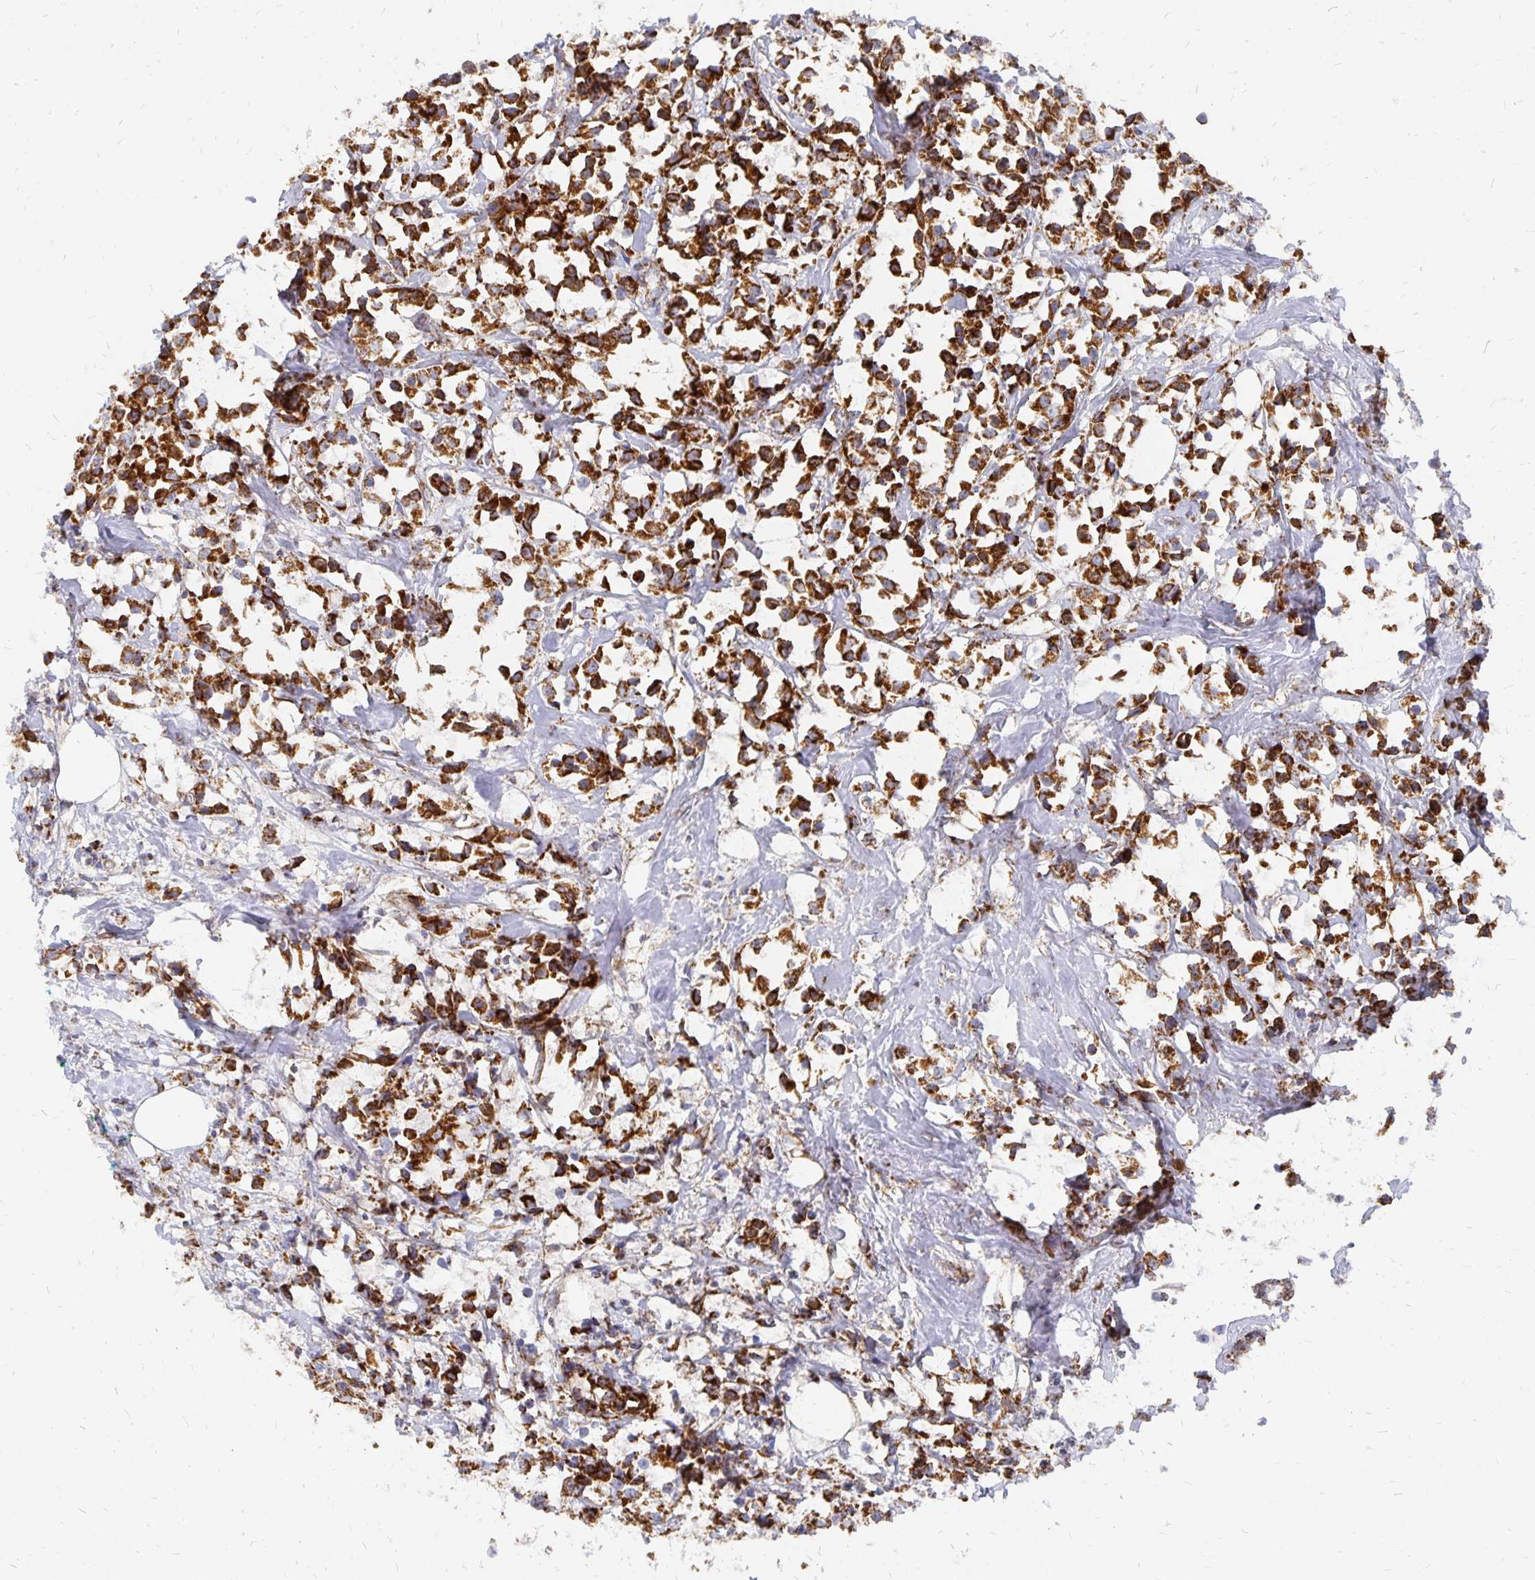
{"staining": {"intensity": "strong", "quantity": ">75%", "location": "cytoplasmic/membranous"}, "tissue": "breast cancer", "cell_type": "Tumor cells", "image_type": "cancer", "snomed": [{"axis": "morphology", "description": "Duct carcinoma"}, {"axis": "topography", "description": "Breast"}], "caption": "DAB immunohistochemical staining of human infiltrating ductal carcinoma (breast) reveals strong cytoplasmic/membranous protein expression in approximately >75% of tumor cells.", "gene": "STOML2", "patient": {"sex": "female", "age": 80}}